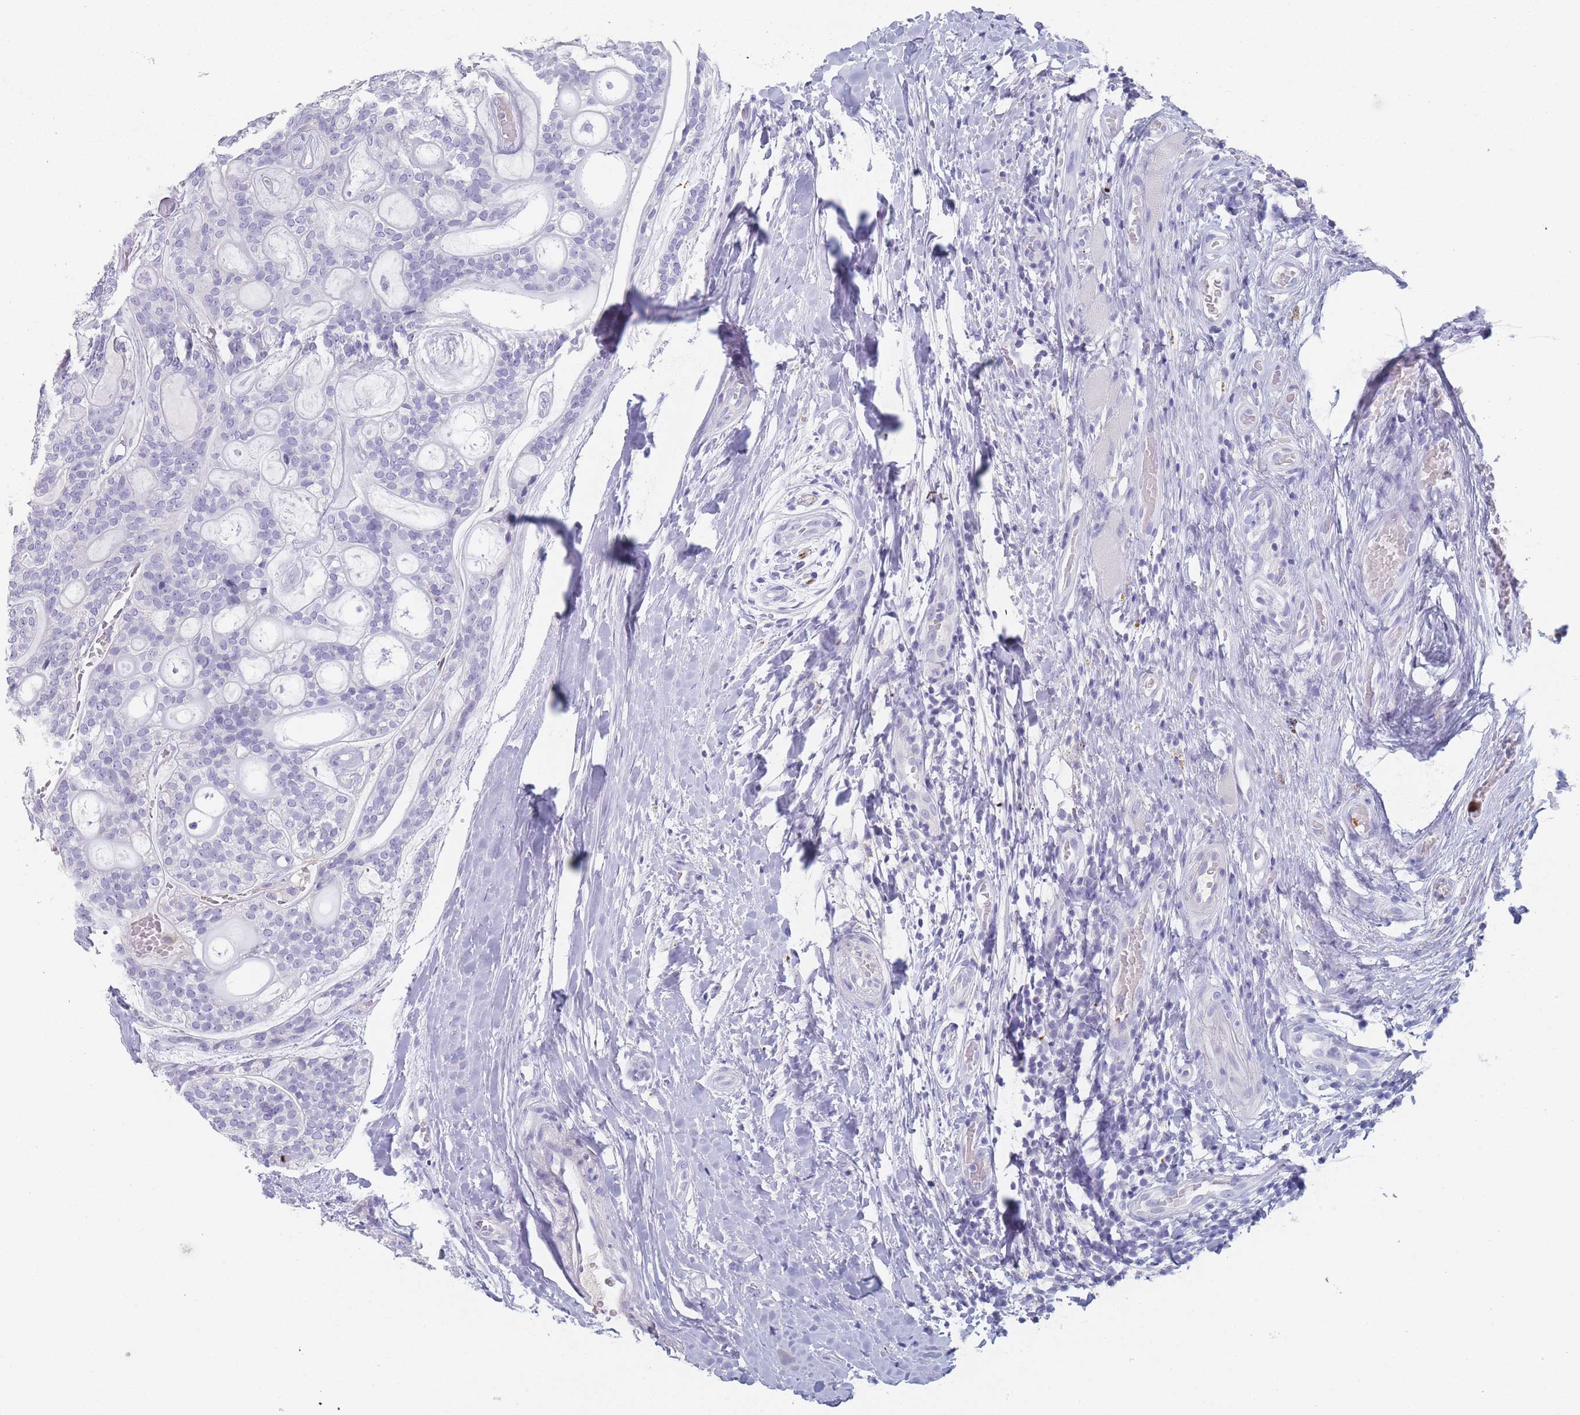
{"staining": {"intensity": "negative", "quantity": "none", "location": "none"}, "tissue": "head and neck cancer", "cell_type": "Tumor cells", "image_type": "cancer", "snomed": [{"axis": "morphology", "description": "Adenocarcinoma, NOS"}, {"axis": "topography", "description": "Head-Neck"}], "caption": "A histopathology image of head and neck adenocarcinoma stained for a protein displays no brown staining in tumor cells.", "gene": "ATP1A3", "patient": {"sex": "male", "age": 66}}